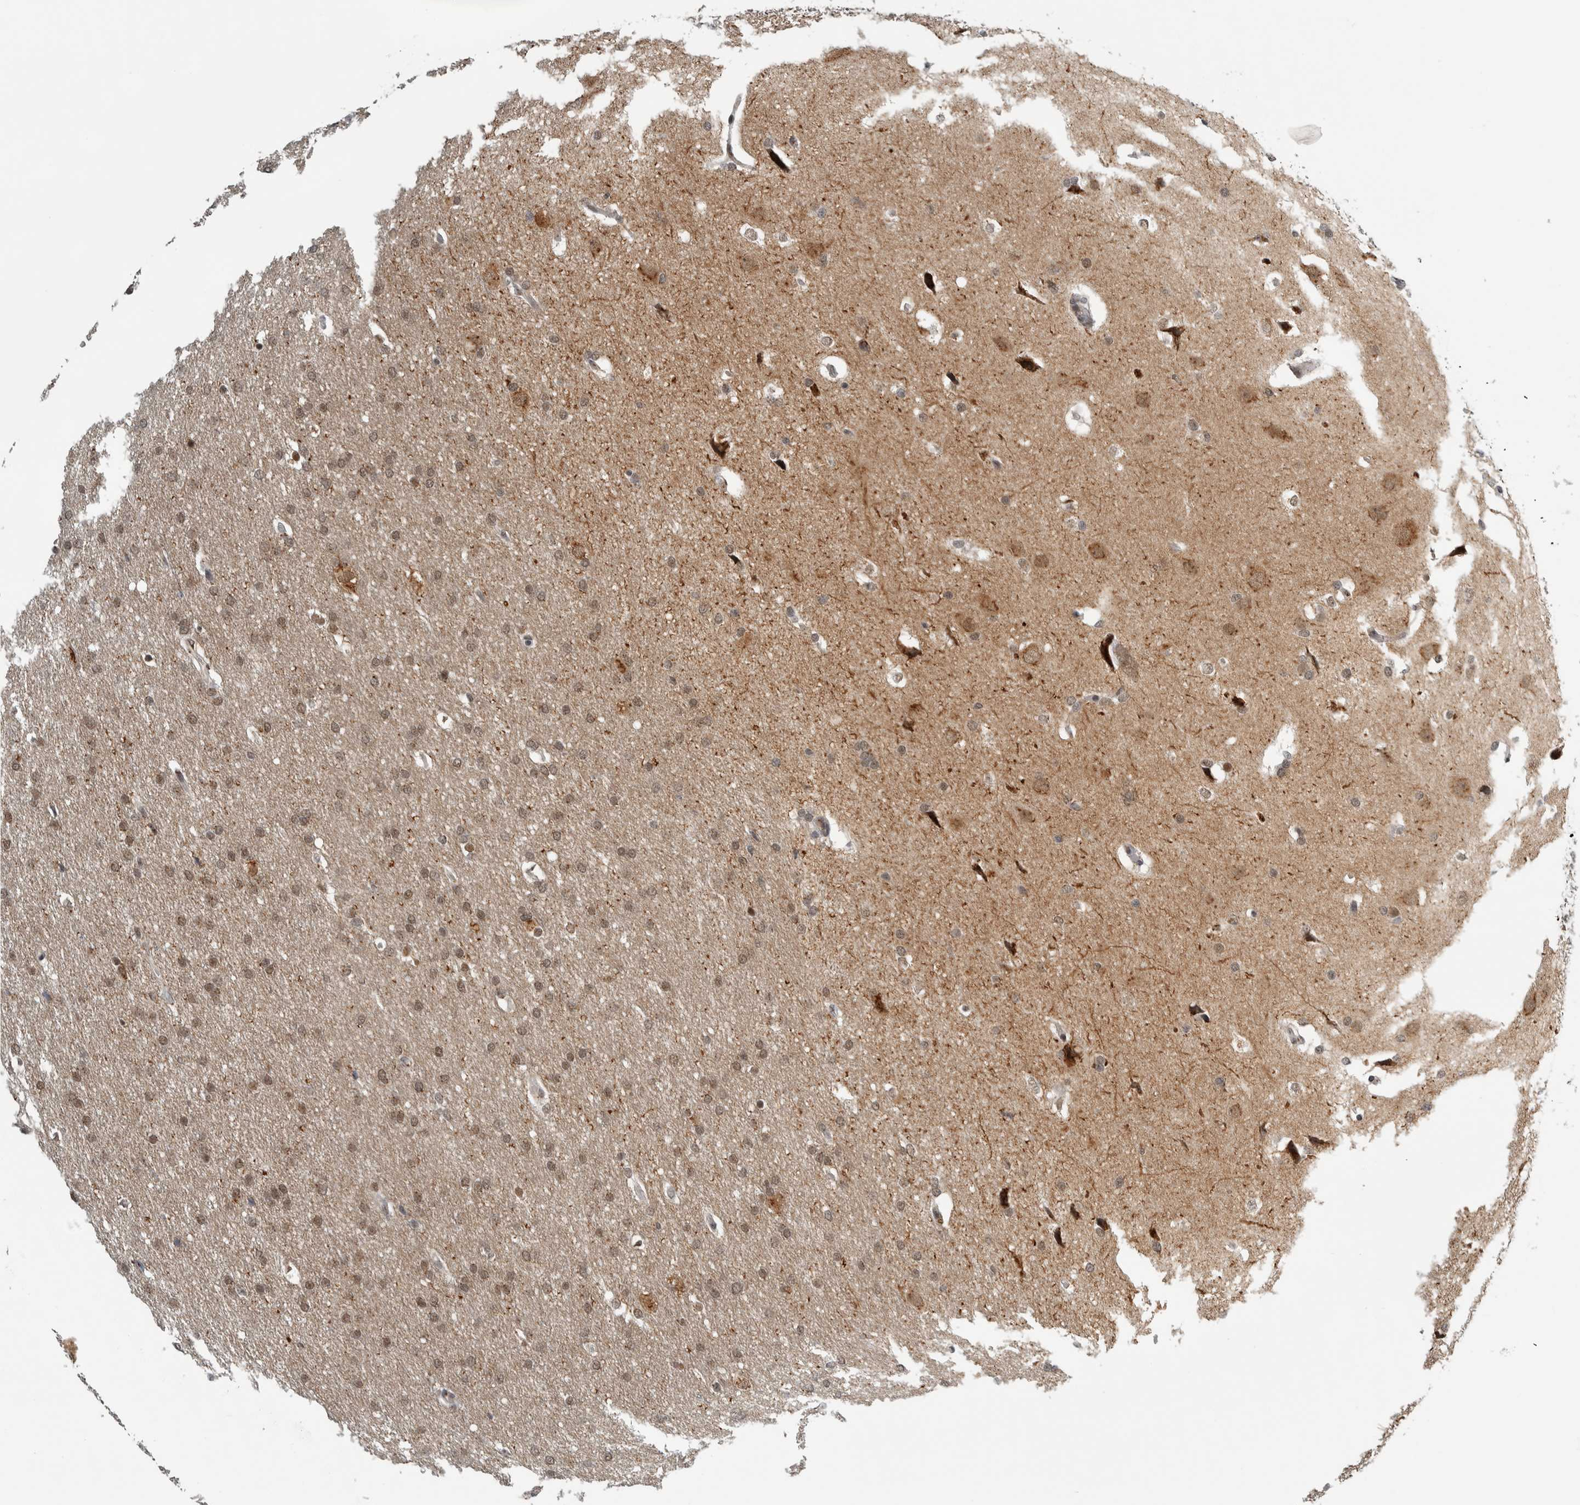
{"staining": {"intensity": "weak", "quantity": "25%-75%", "location": "nuclear"}, "tissue": "glioma", "cell_type": "Tumor cells", "image_type": "cancer", "snomed": [{"axis": "morphology", "description": "Glioma, malignant, Low grade"}, {"axis": "topography", "description": "Brain"}], "caption": "Immunohistochemistry (IHC) of malignant glioma (low-grade) demonstrates low levels of weak nuclear positivity in about 25%-75% of tumor cells.", "gene": "ZMYND8", "patient": {"sex": "female", "age": 37}}